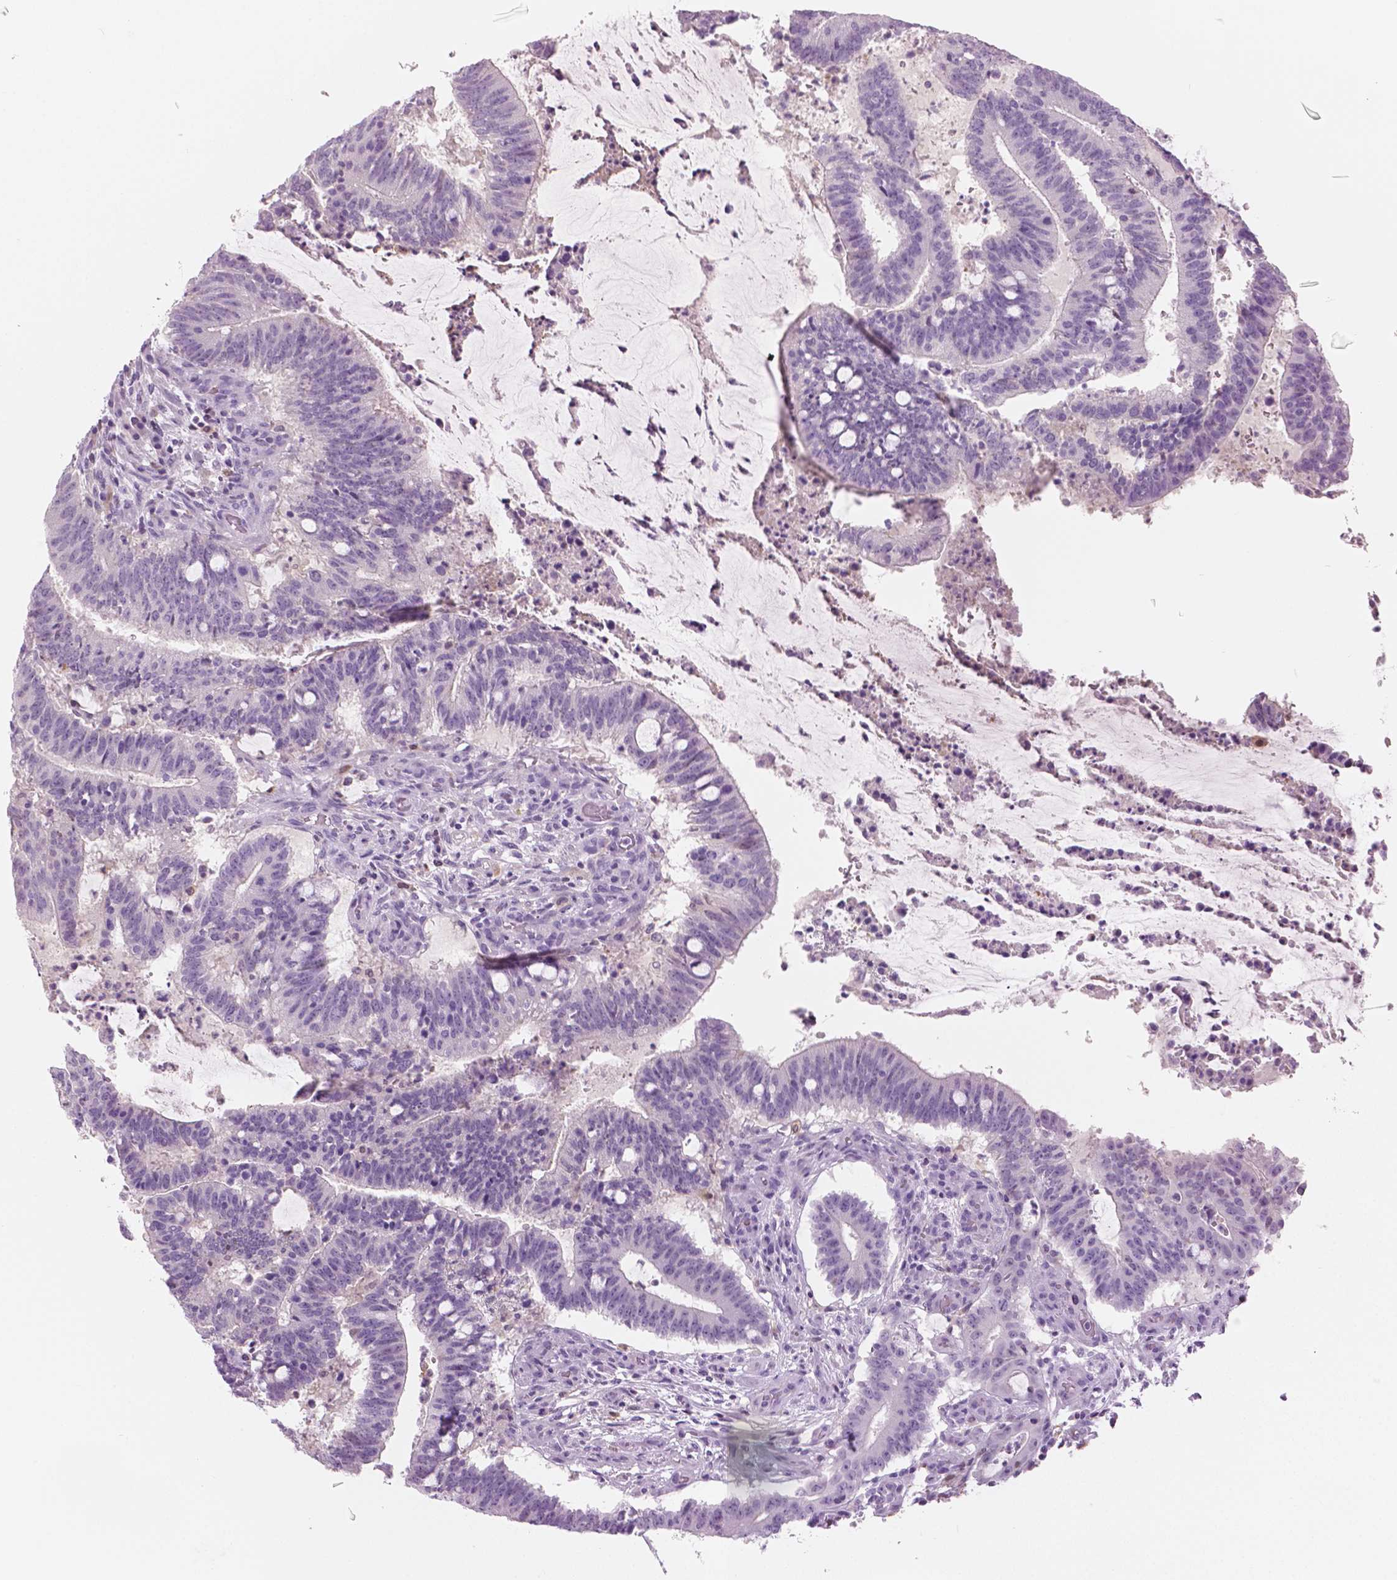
{"staining": {"intensity": "negative", "quantity": "none", "location": "none"}, "tissue": "colorectal cancer", "cell_type": "Tumor cells", "image_type": "cancer", "snomed": [{"axis": "morphology", "description": "Adenocarcinoma, NOS"}, {"axis": "topography", "description": "Colon"}], "caption": "The micrograph displays no significant staining in tumor cells of adenocarcinoma (colorectal). (DAB immunohistochemistry with hematoxylin counter stain).", "gene": "GALM", "patient": {"sex": "female", "age": 43}}